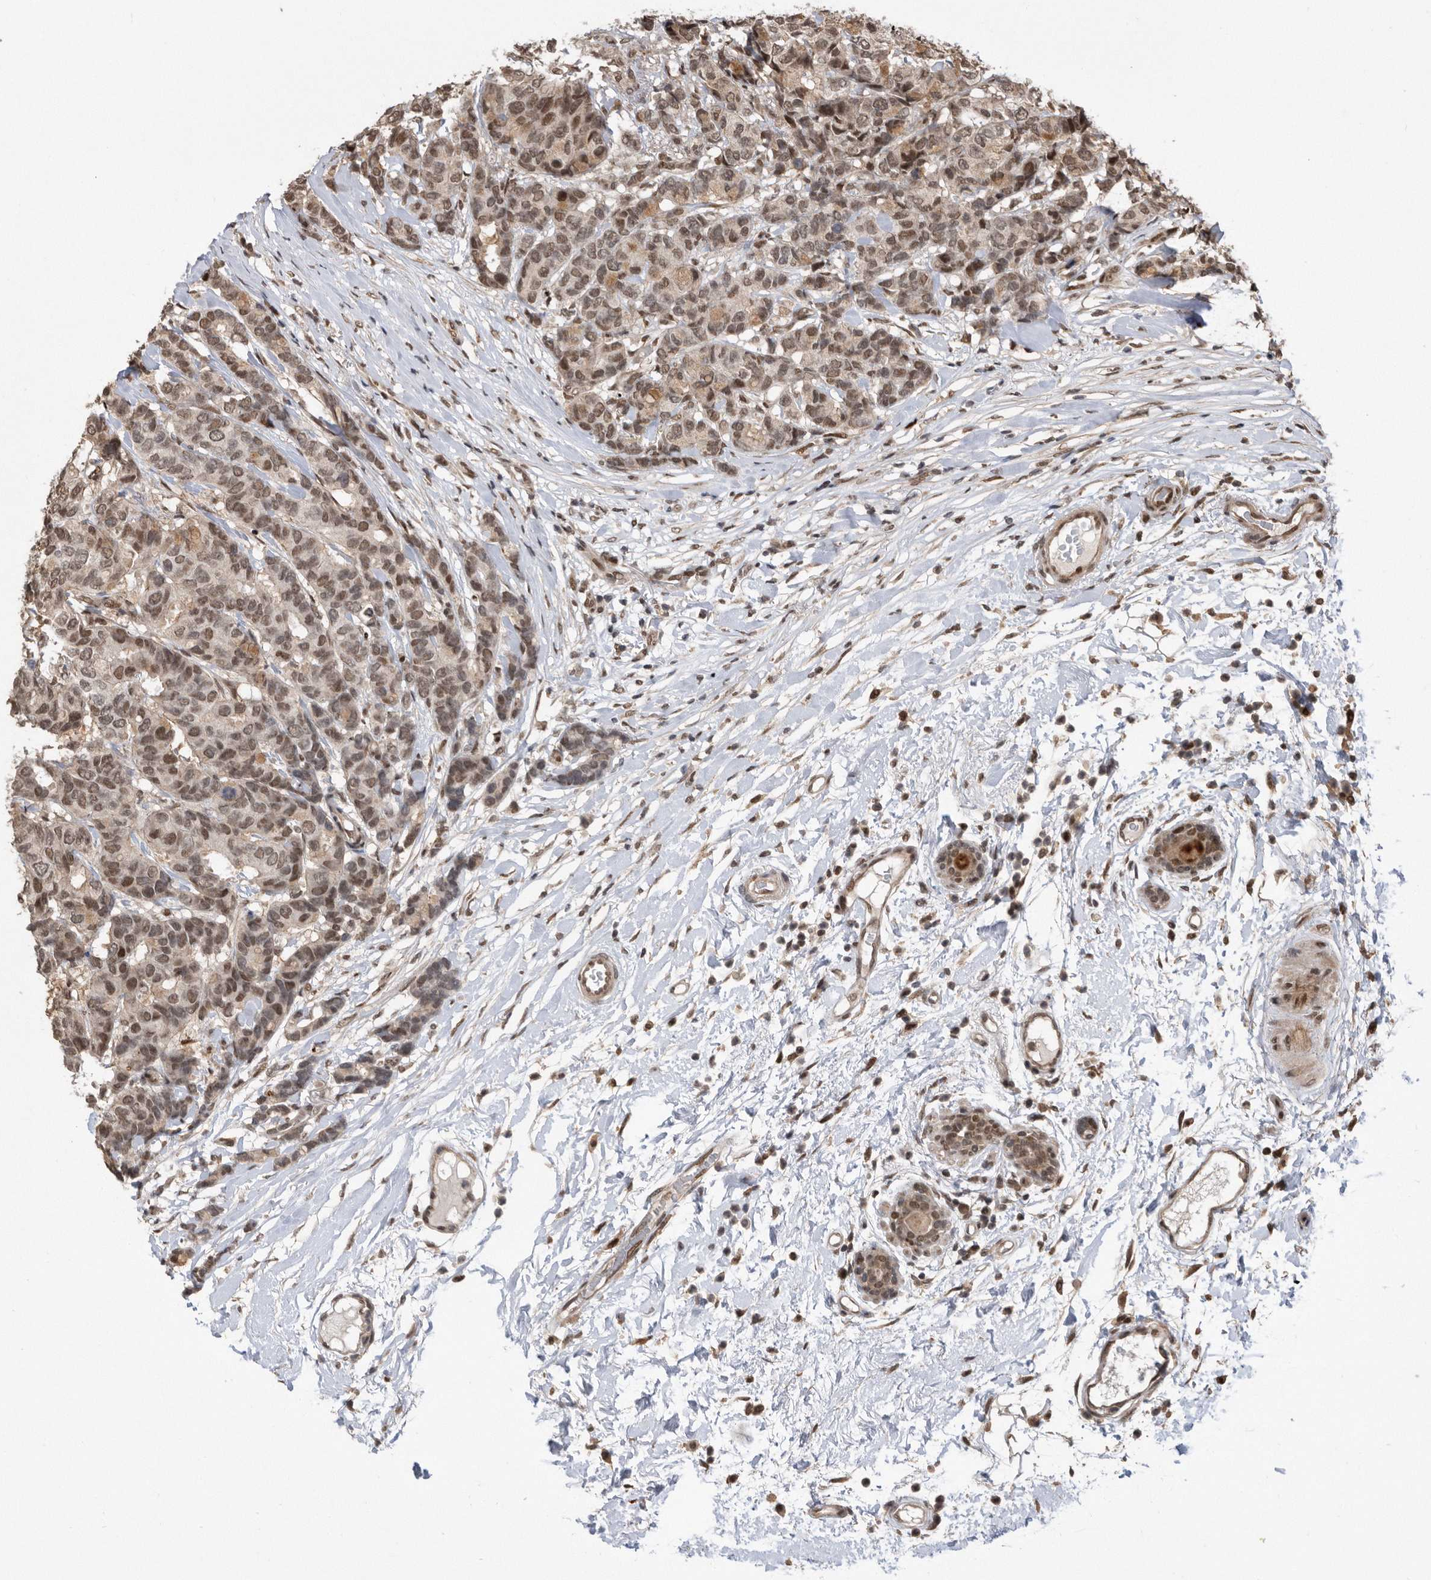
{"staining": {"intensity": "moderate", "quantity": ">75%", "location": "nuclear"}, "tissue": "breast cancer", "cell_type": "Tumor cells", "image_type": "cancer", "snomed": [{"axis": "morphology", "description": "Duct carcinoma"}, {"axis": "topography", "description": "Breast"}], "caption": "This histopathology image shows IHC staining of intraductal carcinoma (breast), with medium moderate nuclear positivity in approximately >75% of tumor cells.", "gene": "TDRD3", "patient": {"sex": "female", "age": 87}}